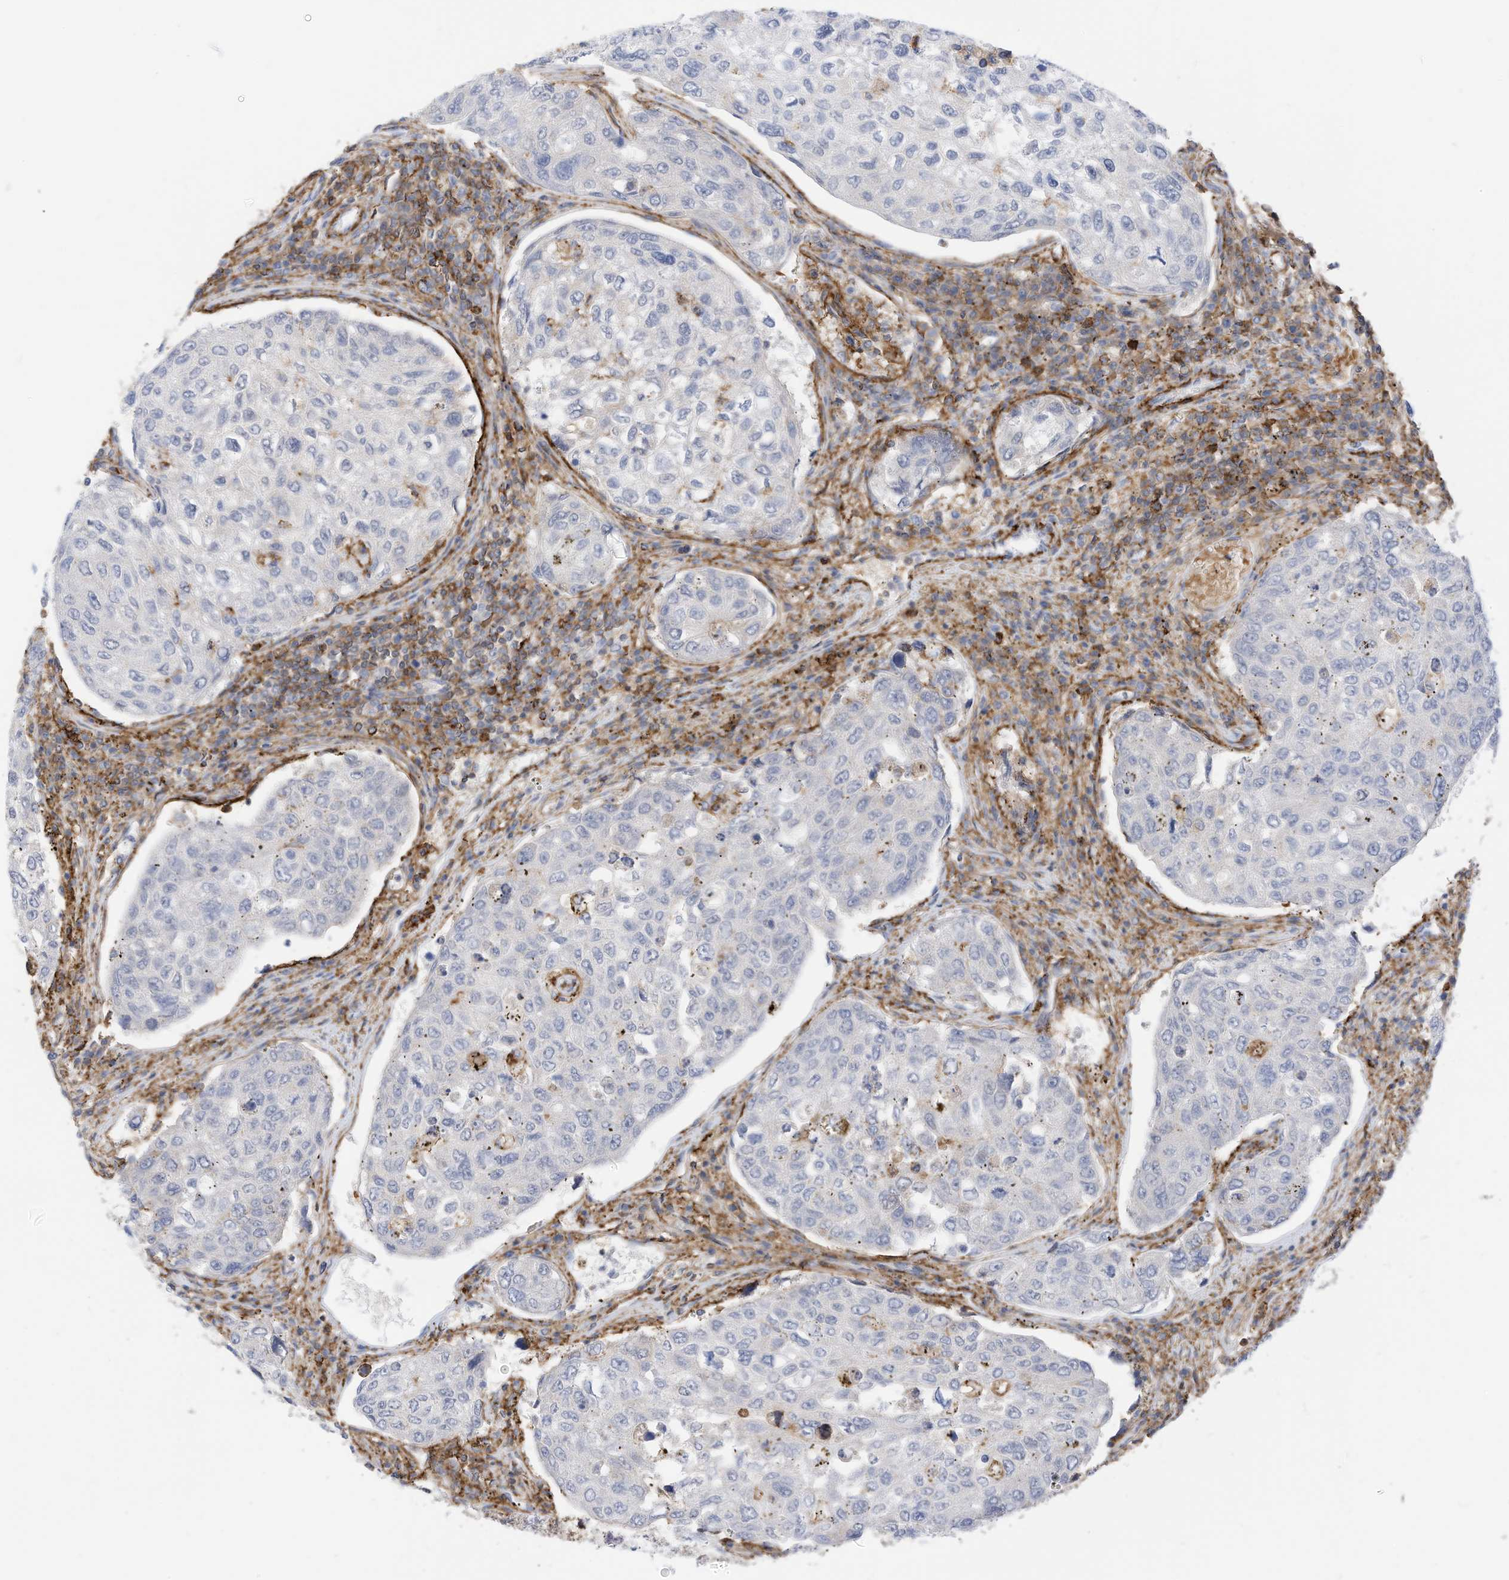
{"staining": {"intensity": "negative", "quantity": "none", "location": "none"}, "tissue": "urothelial cancer", "cell_type": "Tumor cells", "image_type": "cancer", "snomed": [{"axis": "morphology", "description": "Urothelial carcinoma, High grade"}, {"axis": "topography", "description": "Lymph node"}, {"axis": "topography", "description": "Urinary bladder"}], "caption": "Histopathology image shows no significant protein expression in tumor cells of urothelial cancer.", "gene": "TXNDC9", "patient": {"sex": "male", "age": 51}}